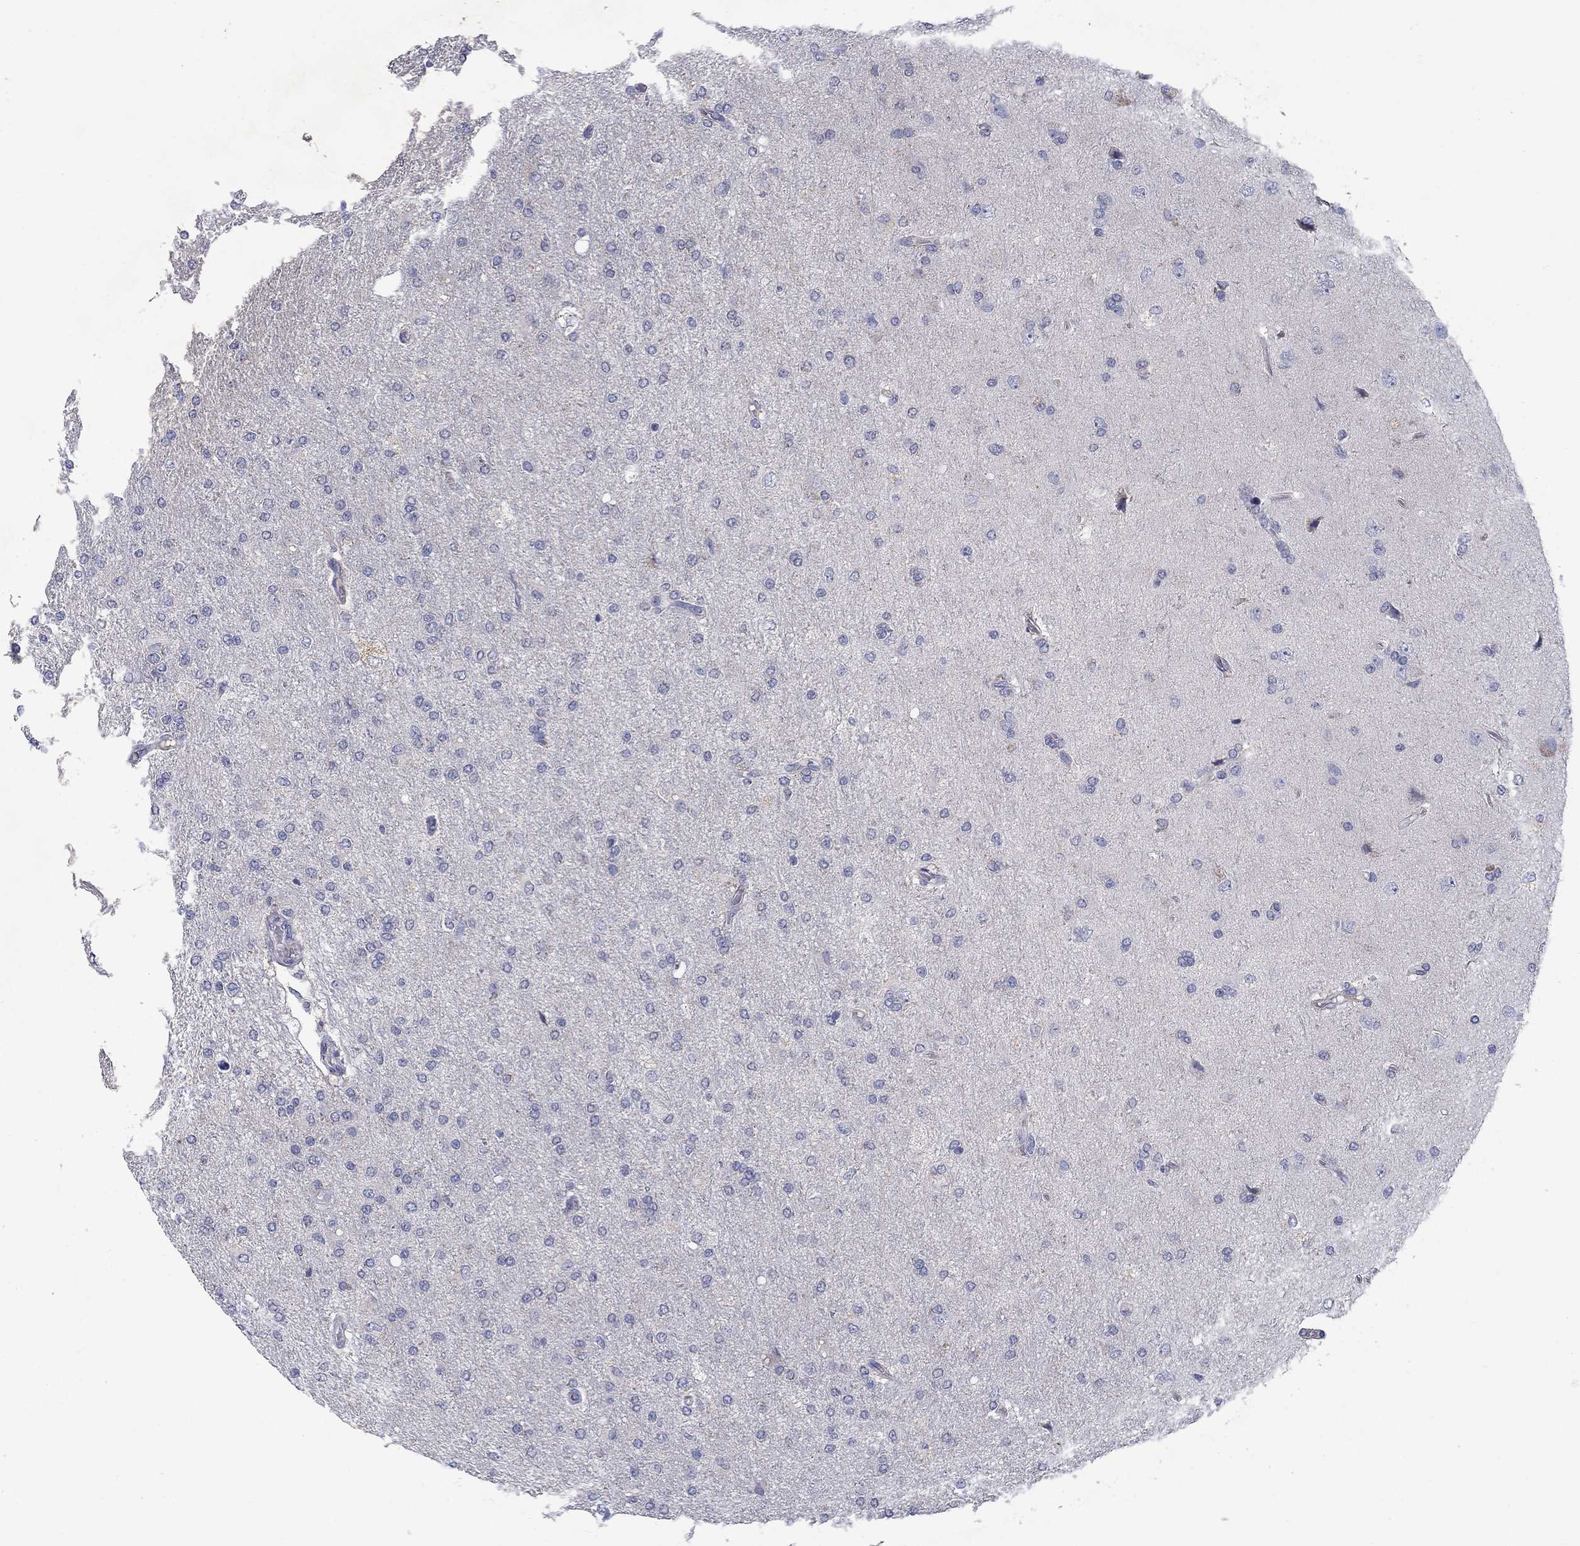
{"staining": {"intensity": "negative", "quantity": "none", "location": "none"}, "tissue": "glioma", "cell_type": "Tumor cells", "image_type": "cancer", "snomed": [{"axis": "morphology", "description": "Glioma, malignant, High grade"}, {"axis": "topography", "description": "Cerebral cortex"}], "caption": "An image of human glioma is negative for staining in tumor cells.", "gene": "FRK", "patient": {"sex": "male", "age": 70}}